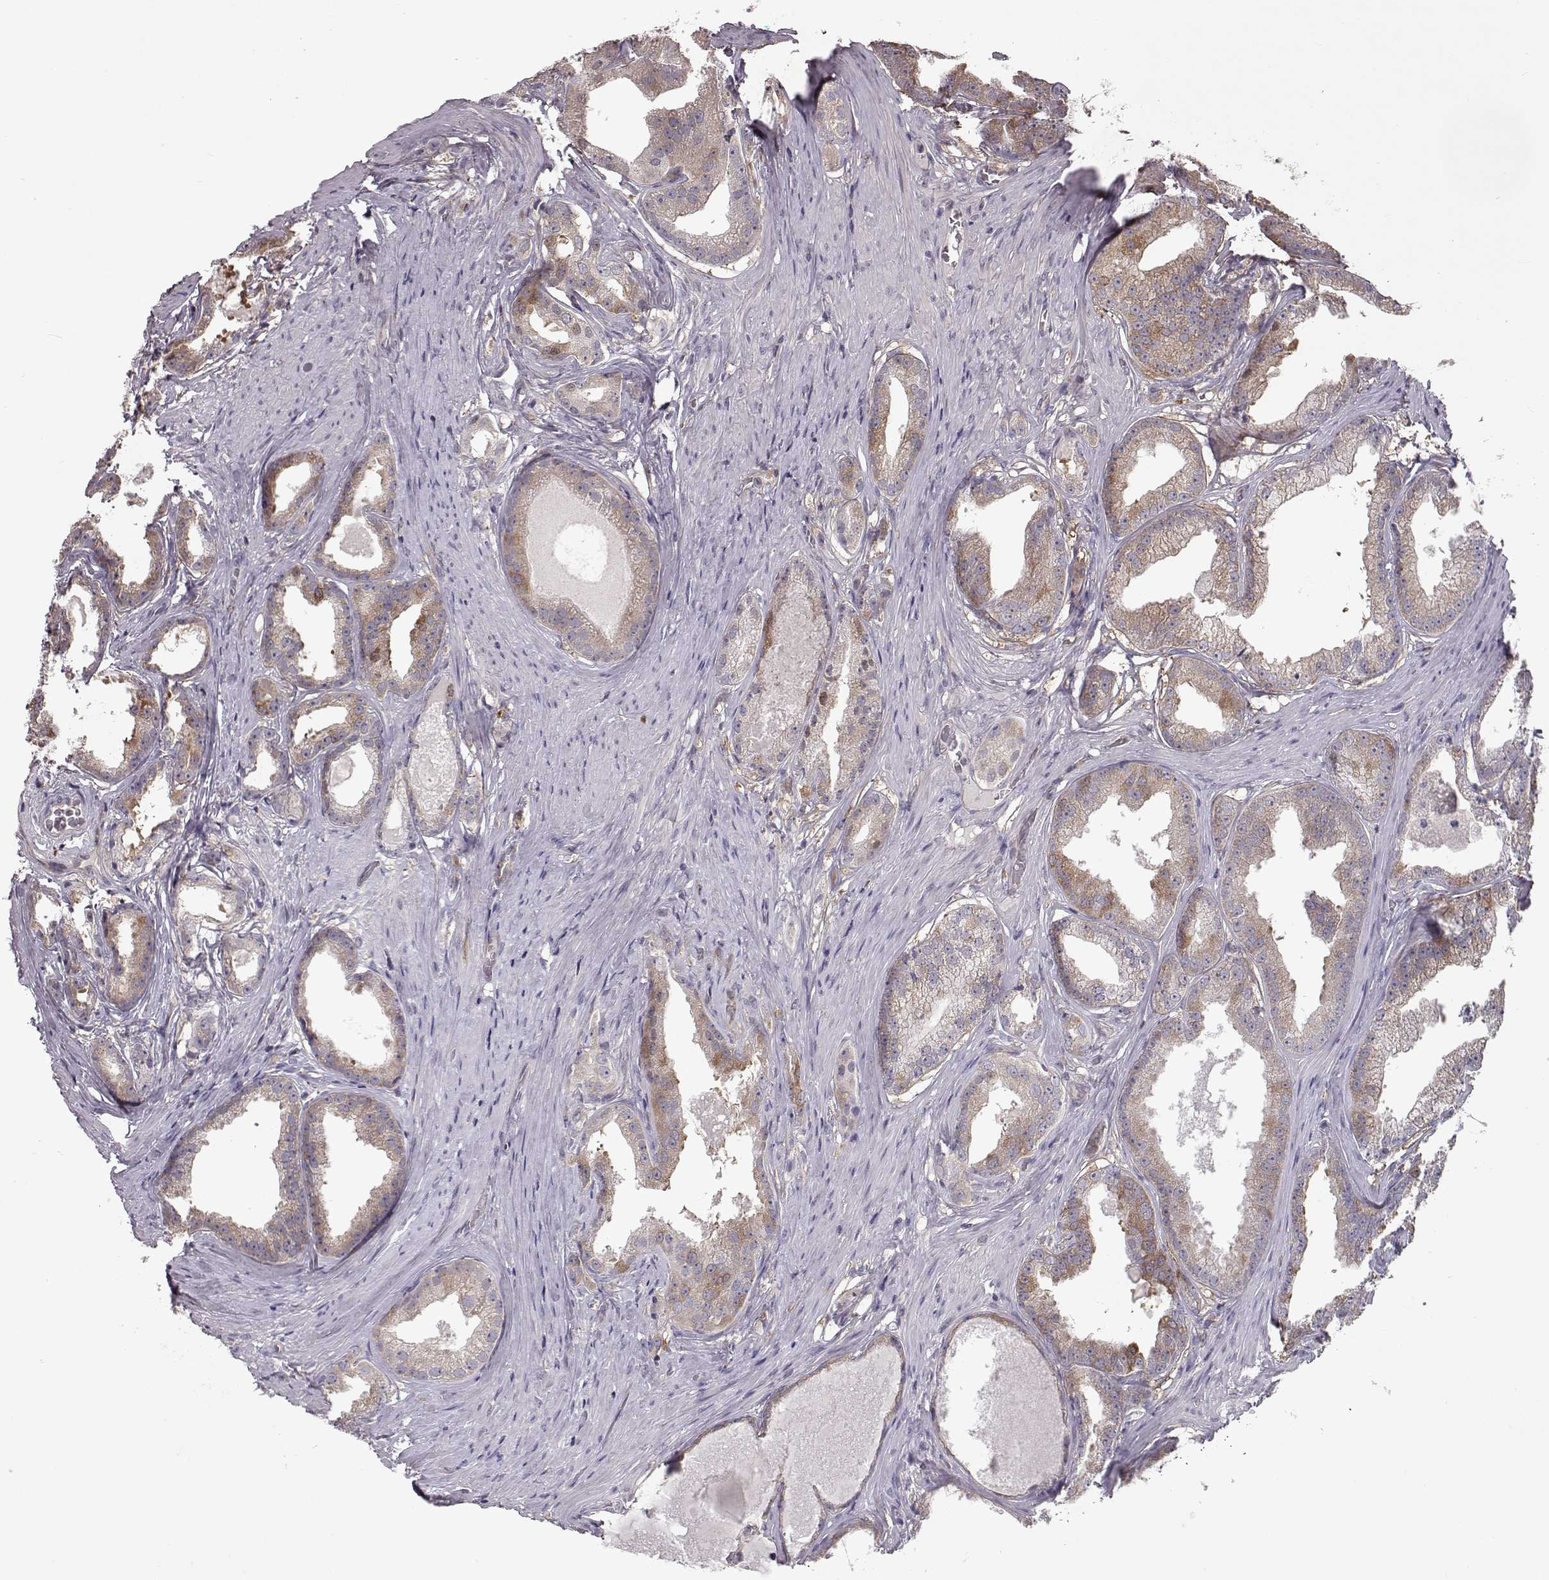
{"staining": {"intensity": "moderate", "quantity": "<25%", "location": "cytoplasmic/membranous"}, "tissue": "prostate cancer", "cell_type": "Tumor cells", "image_type": "cancer", "snomed": [{"axis": "morphology", "description": "Adenocarcinoma, Low grade"}, {"axis": "topography", "description": "Prostate"}], "caption": "Prostate adenocarcinoma (low-grade) stained with a protein marker exhibits moderate staining in tumor cells.", "gene": "RANBP1", "patient": {"sex": "male", "age": 65}}